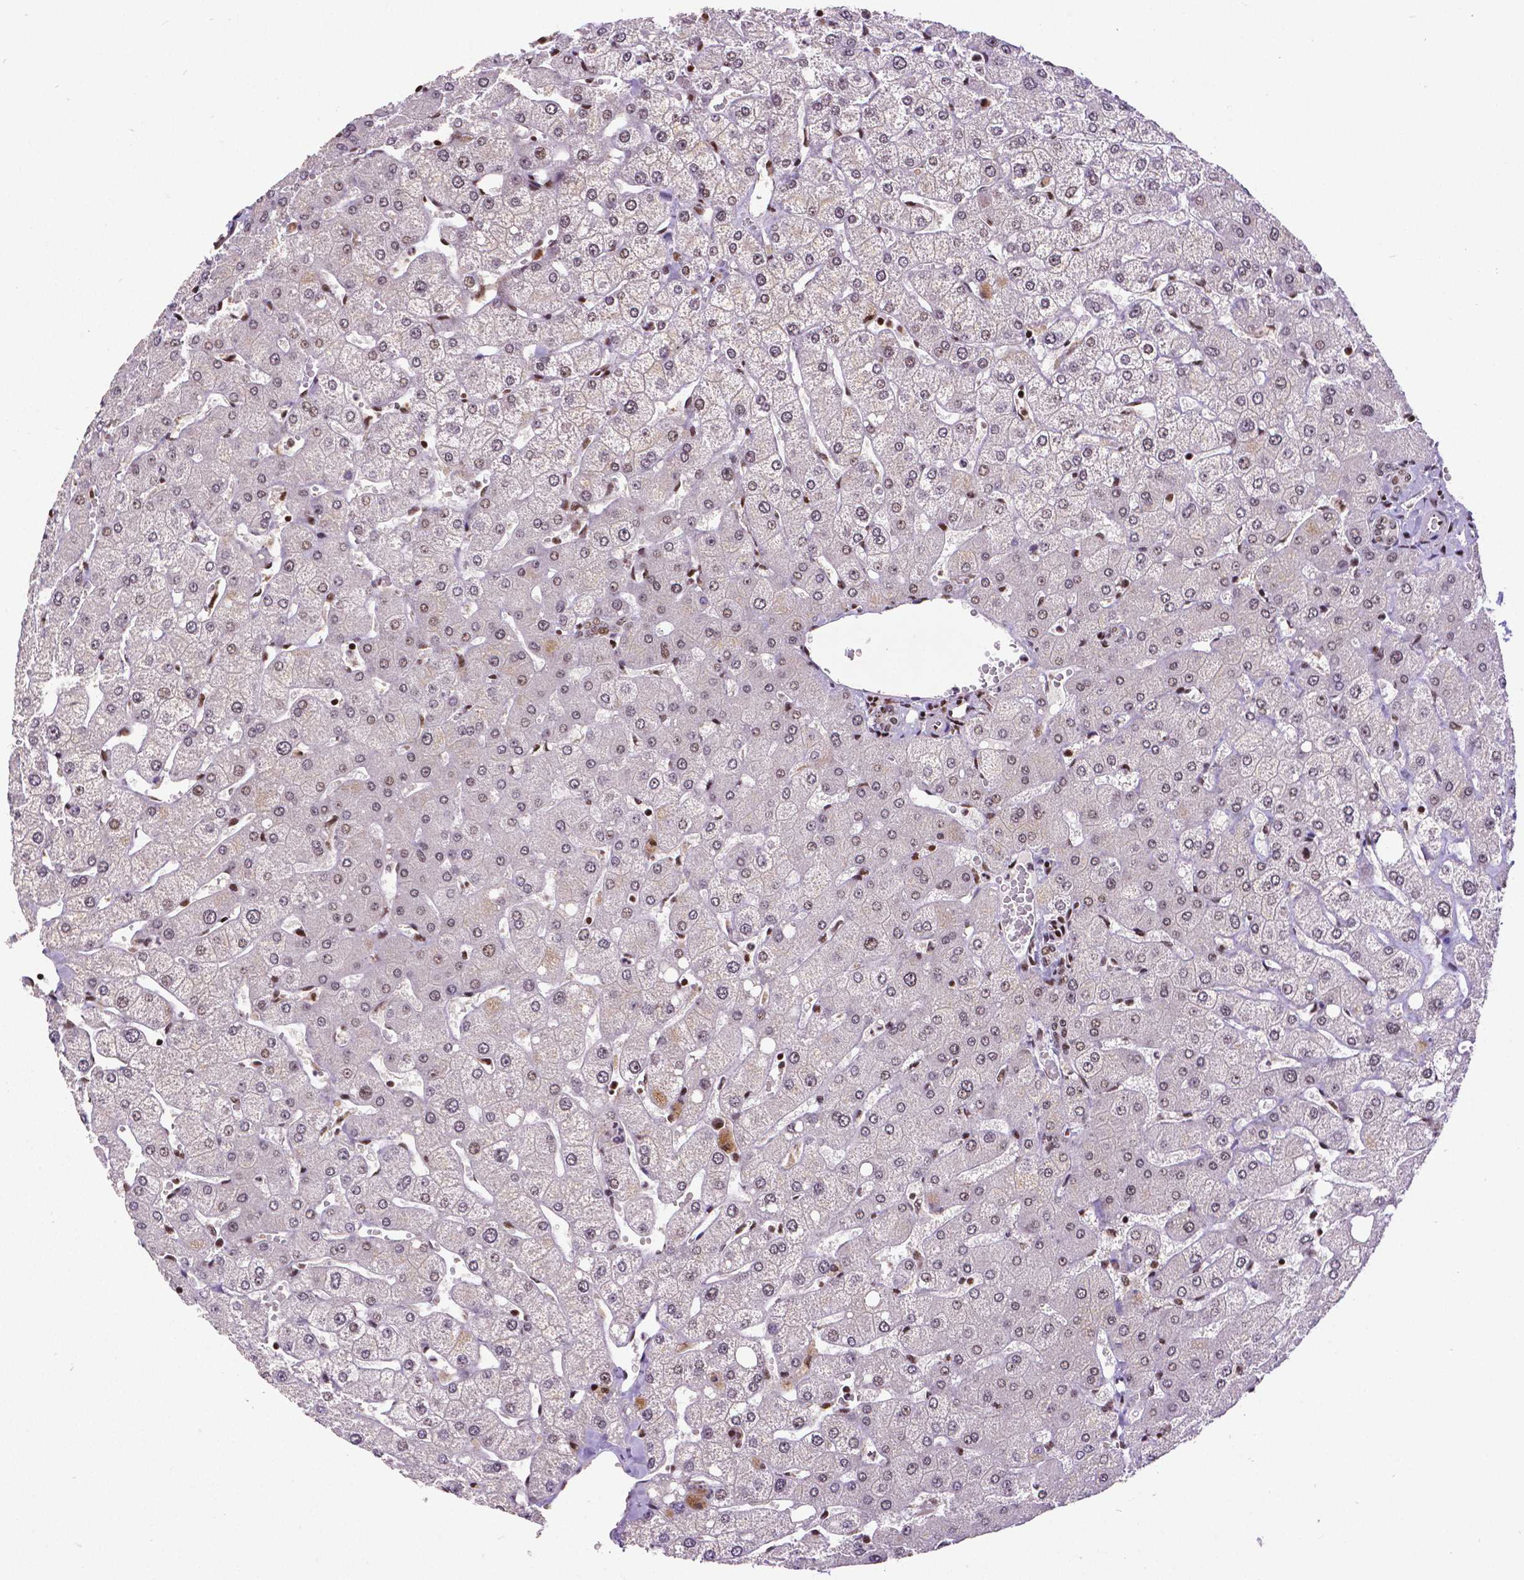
{"staining": {"intensity": "negative", "quantity": "none", "location": "none"}, "tissue": "liver", "cell_type": "Cholangiocytes", "image_type": "normal", "snomed": [{"axis": "morphology", "description": "Normal tissue, NOS"}, {"axis": "topography", "description": "Liver"}], "caption": "Liver stained for a protein using immunohistochemistry (IHC) displays no expression cholangiocytes.", "gene": "CTCF", "patient": {"sex": "female", "age": 54}}